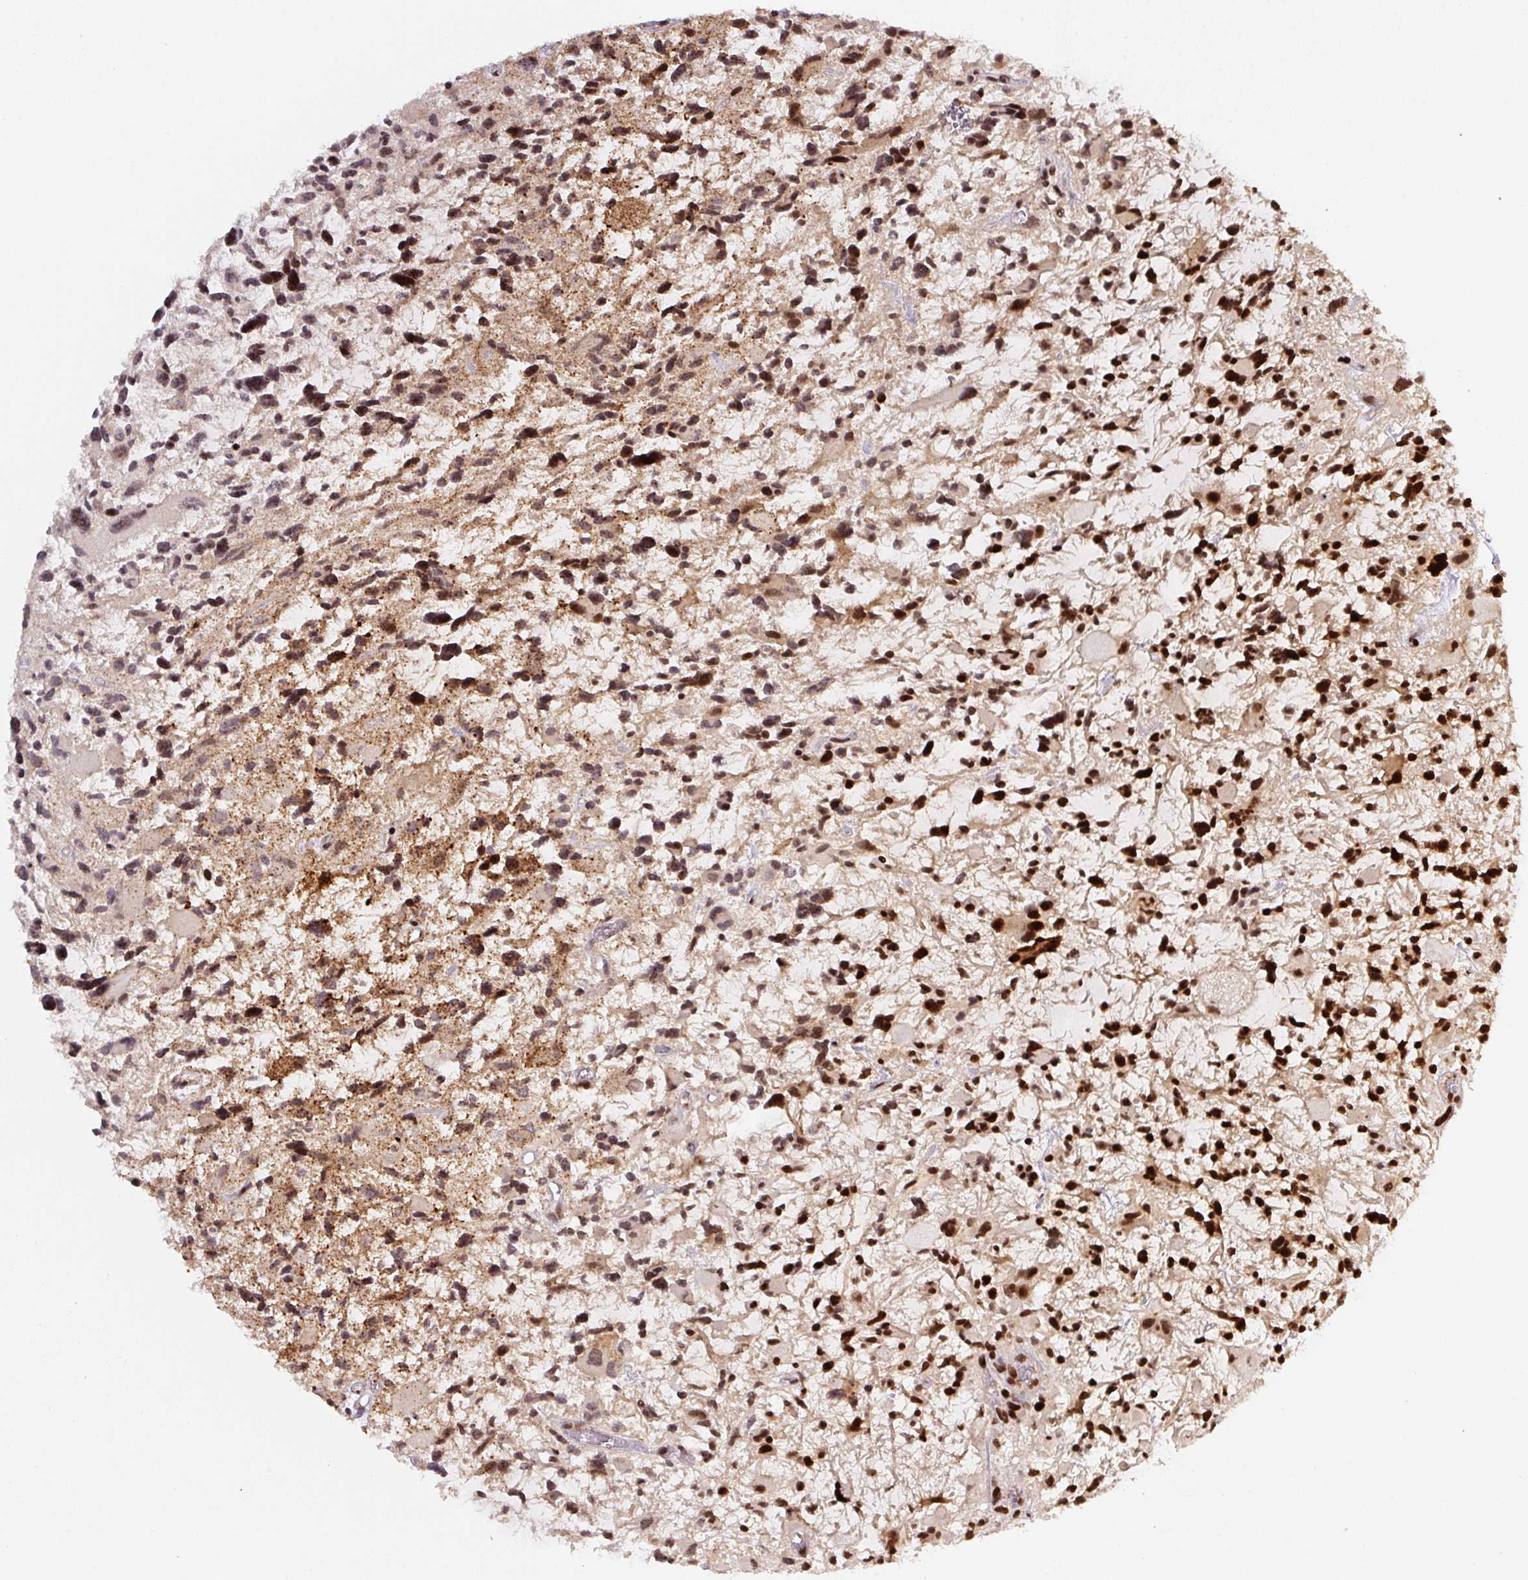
{"staining": {"intensity": "strong", "quantity": ">75%", "location": "nuclear"}, "tissue": "glioma", "cell_type": "Tumor cells", "image_type": "cancer", "snomed": [{"axis": "morphology", "description": "Glioma, malignant, High grade"}, {"axis": "topography", "description": "Brain"}], "caption": "Immunohistochemical staining of glioma shows high levels of strong nuclear protein expression in about >75% of tumor cells.", "gene": "PYDC2", "patient": {"sex": "female", "age": 11}}